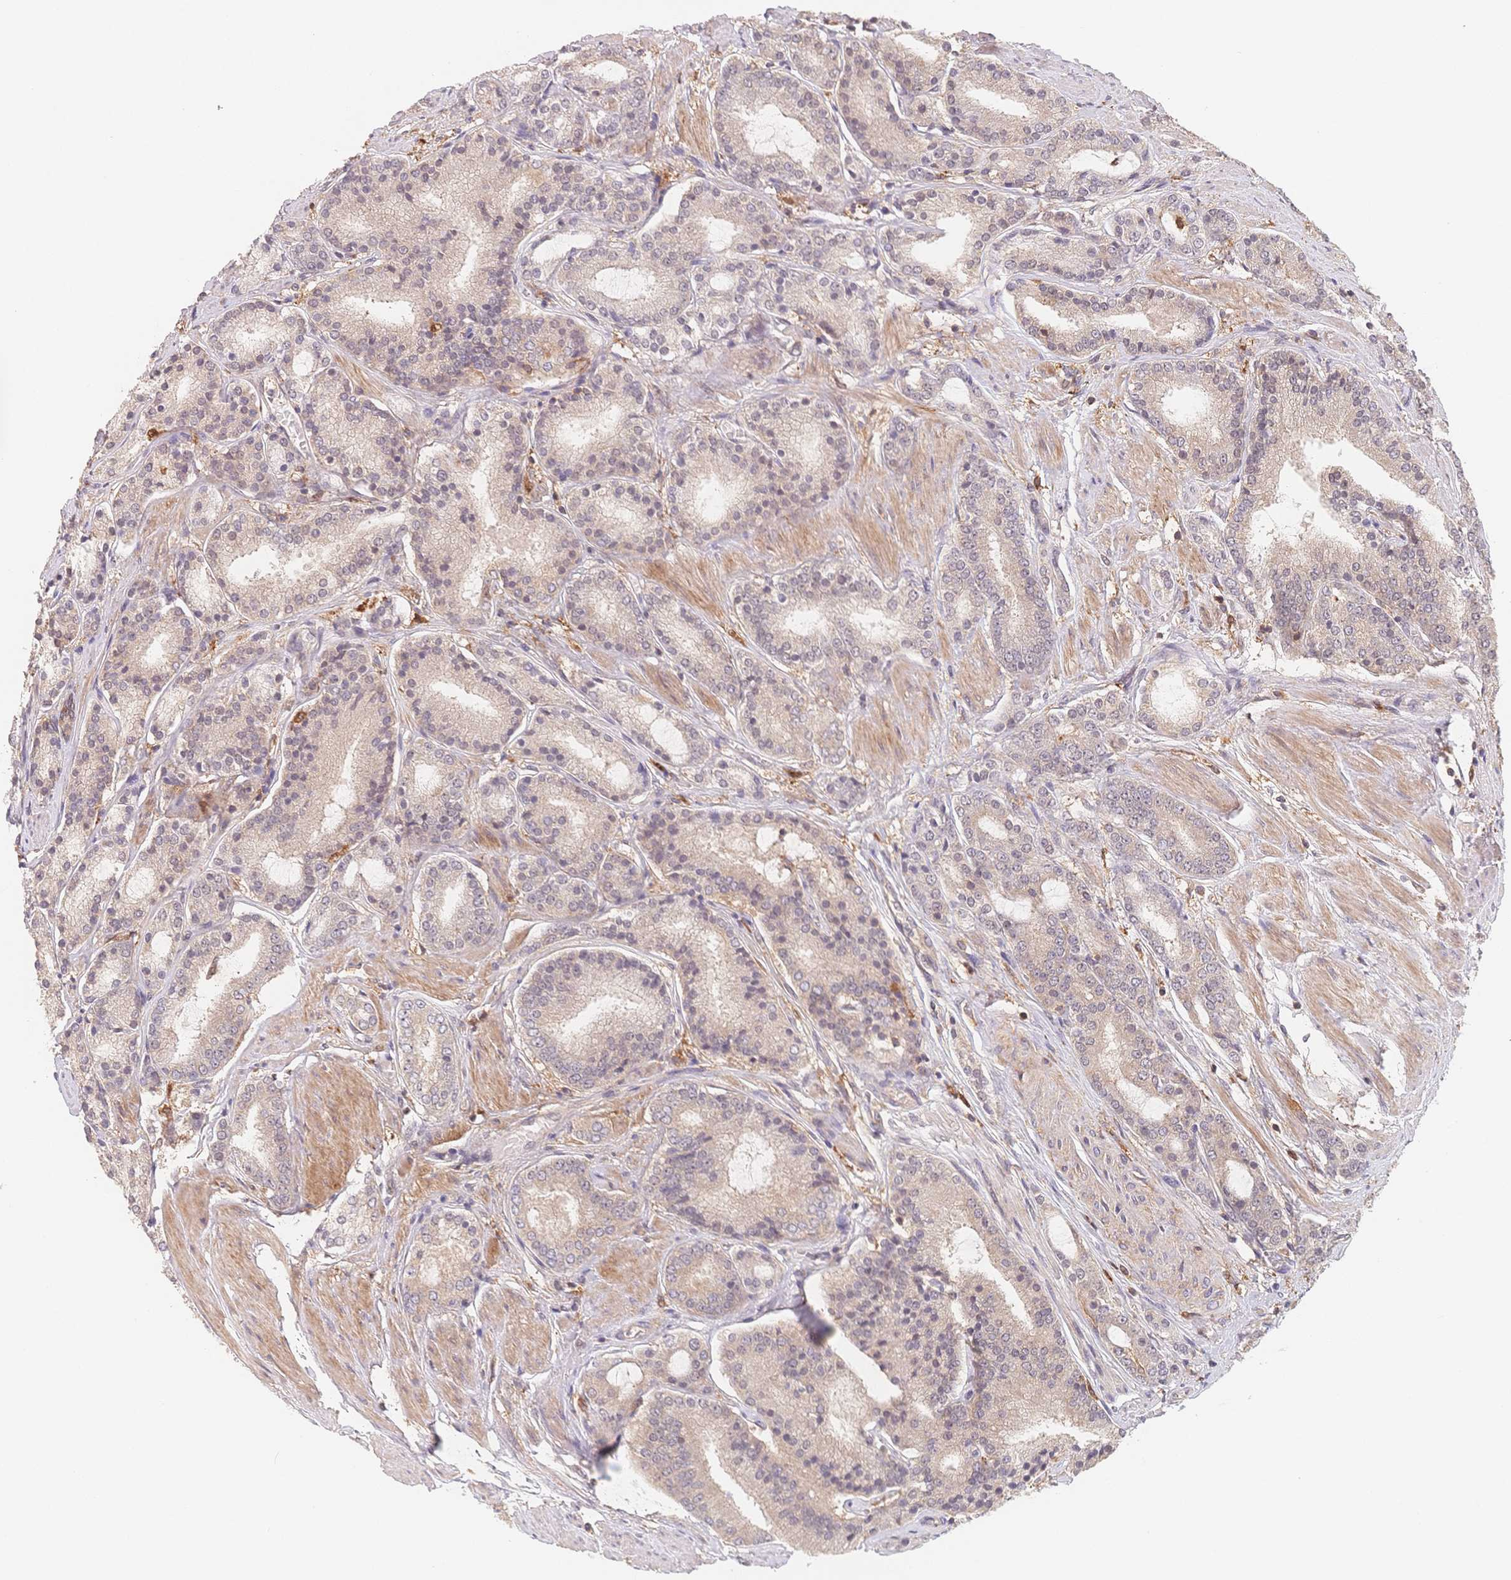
{"staining": {"intensity": "negative", "quantity": "none", "location": "none"}, "tissue": "prostate cancer", "cell_type": "Tumor cells", "image_type": "cancer", "snomed": [{"axis": "morphology", "description": "Adenocarcinoma, High grade"}, {"axis": "topography", "description": "Prostate"}], "caption": "This is an immunohistochemistry (IHC) histopathology image of prostate cancer (high-grade adenocarcinoma). There is no expression in tumor cells.", "gene": "C12orf75", "patient": {"sex": "male", "age": 63}}